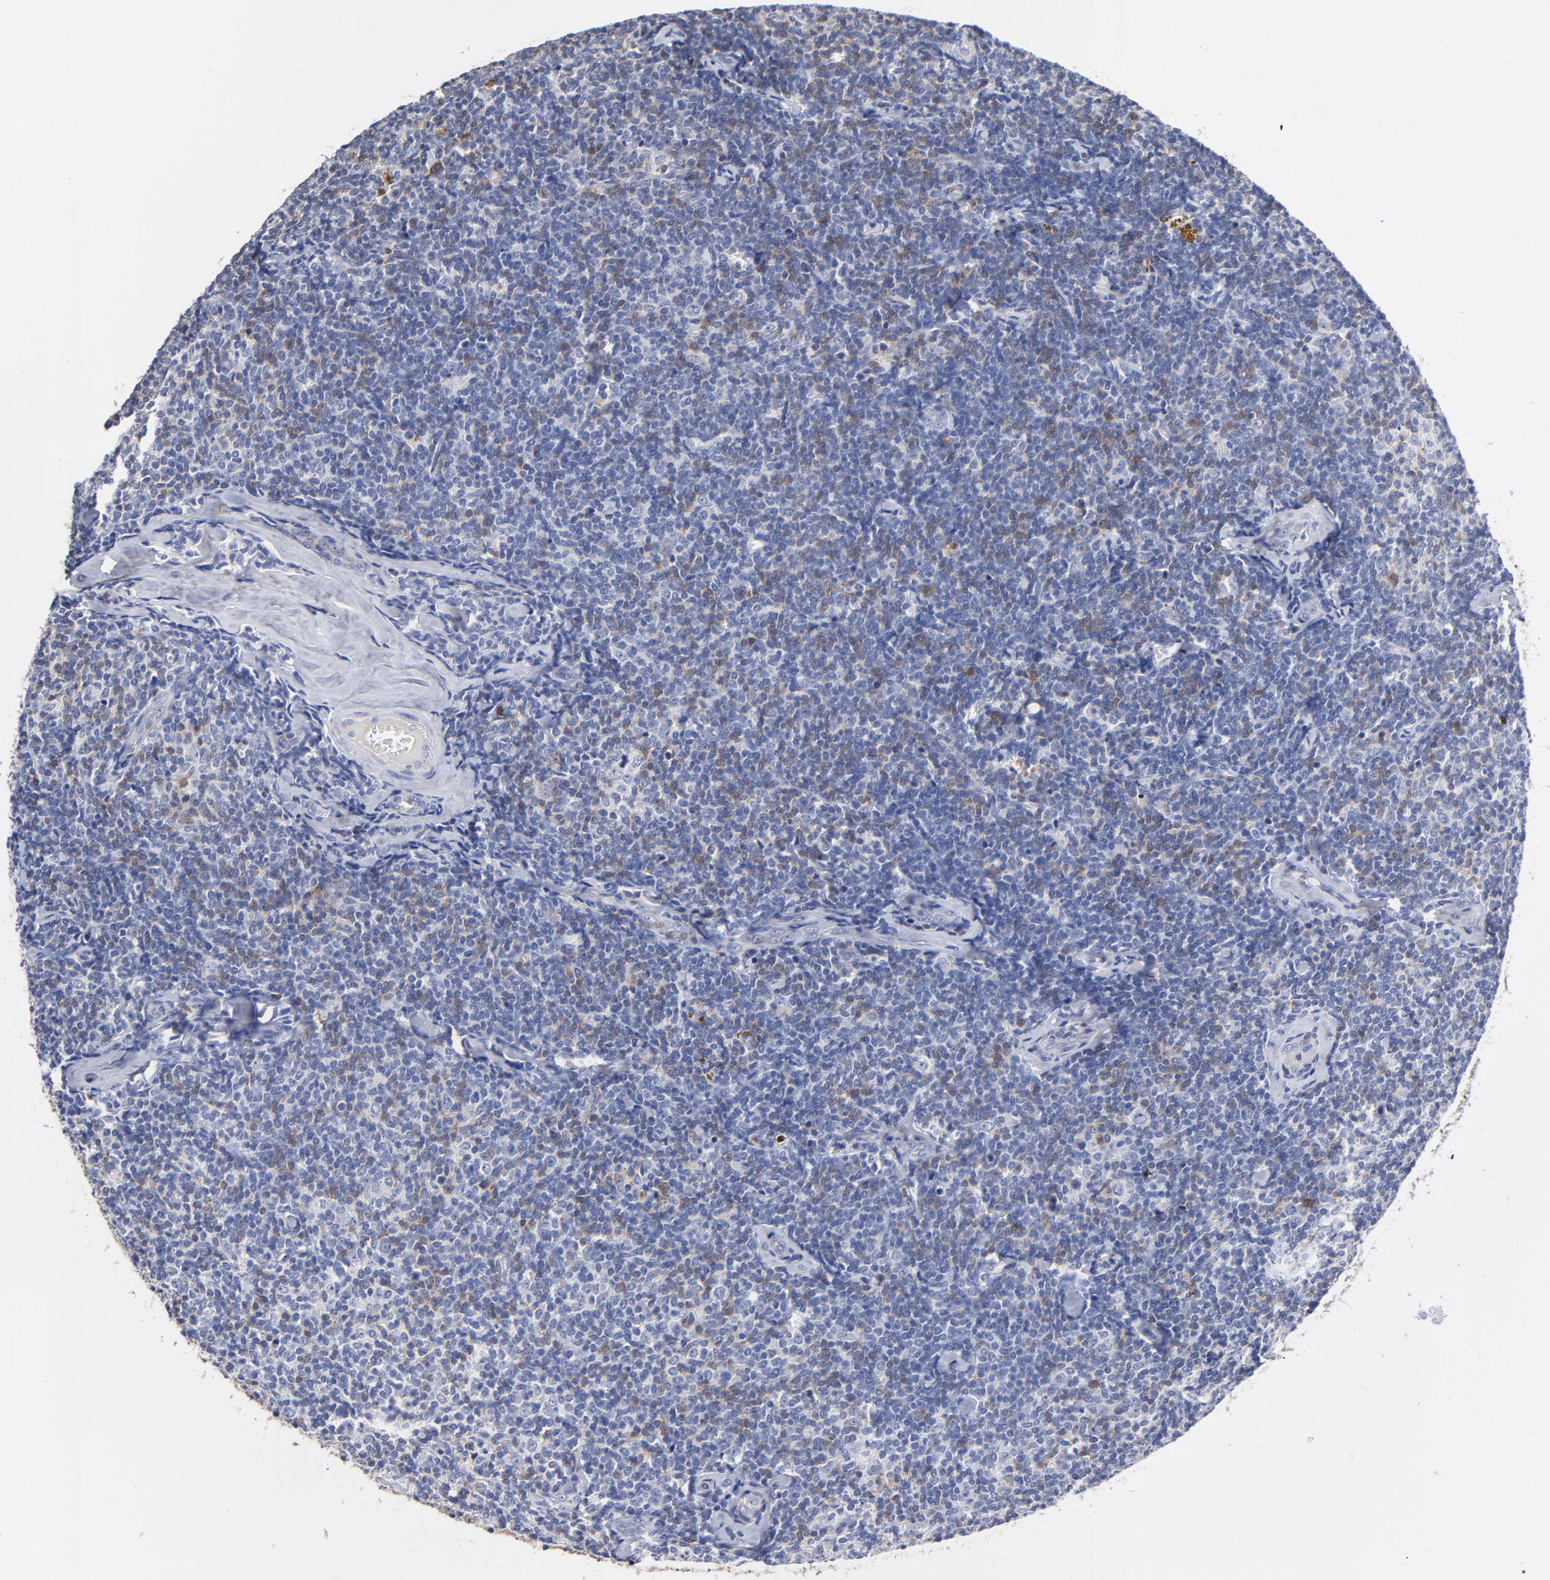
{"staining": {"intensity": "negative", "quantity": "none", "location": "none"}, "tissue": "lymphoma", "cell_type": "Tumor cells", "image_type": "cancer", "snomed": [{"axis": "morphology", "description": "Malignant lymphoma, non-Hodgkin's type, Low grade"}, {"axis": "topography", "description": "Lymph node"}], "caption": "The micrograph reveals no staining of tumor cells in lymphoma.", "gene": "TRAT1", "patient": {"sex": "female", "age": 56}}